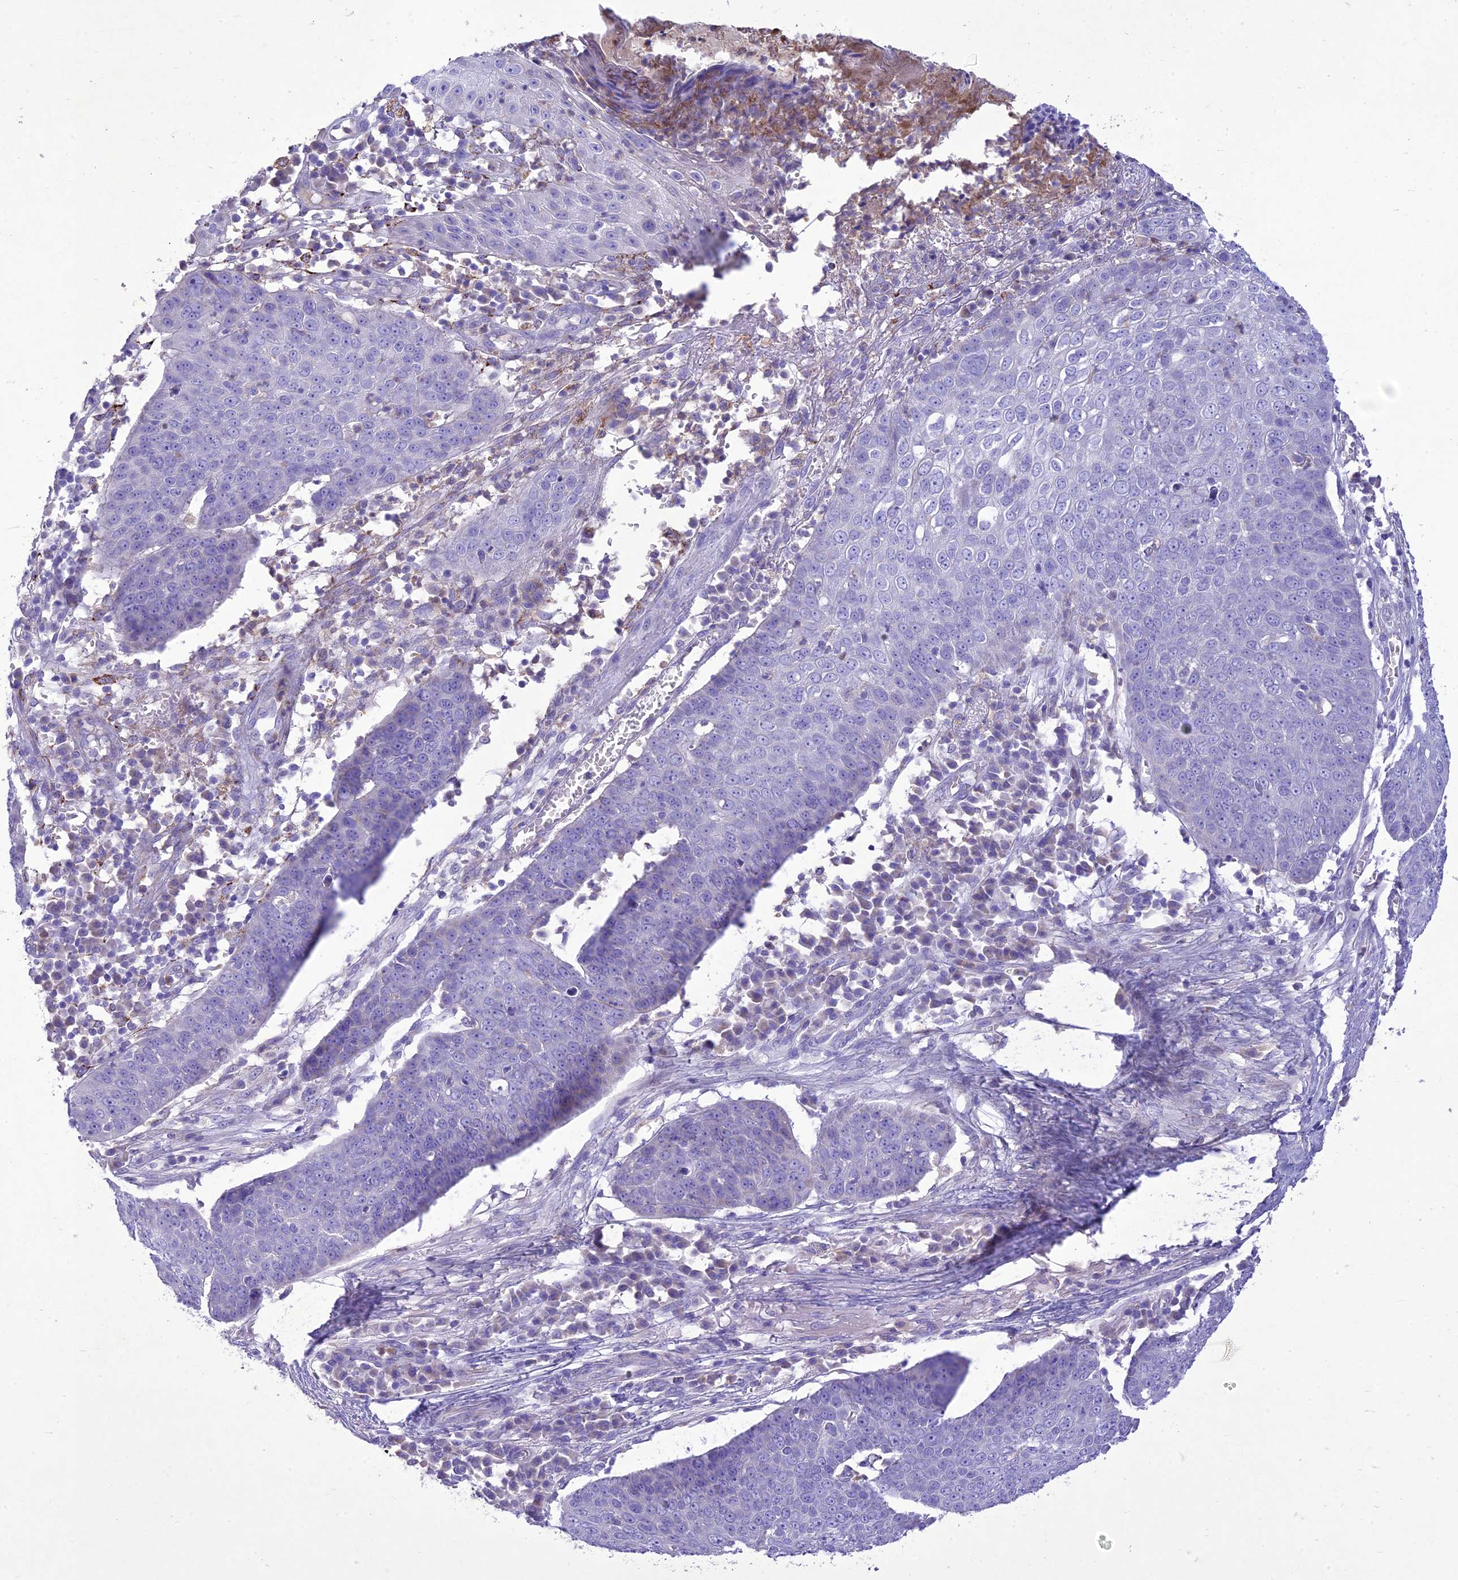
{"staining": {"intensity": "negative", "quantity": "none", "location": "none"}, "tissue": "skin cancer", "cell_type": "Tumor cells", "image_type": "cancer", "snomed": [{"axis": "morphology", "description": "Squamous cell carcinoma, NOS"}, {"axis": "topography", "description": "Skin"}], "caption": "IHC of human skin cancer exhibits no expression in tumor cells.", "gene": "SLC13A5", "patient": {"sex": "male", "age": 71}}